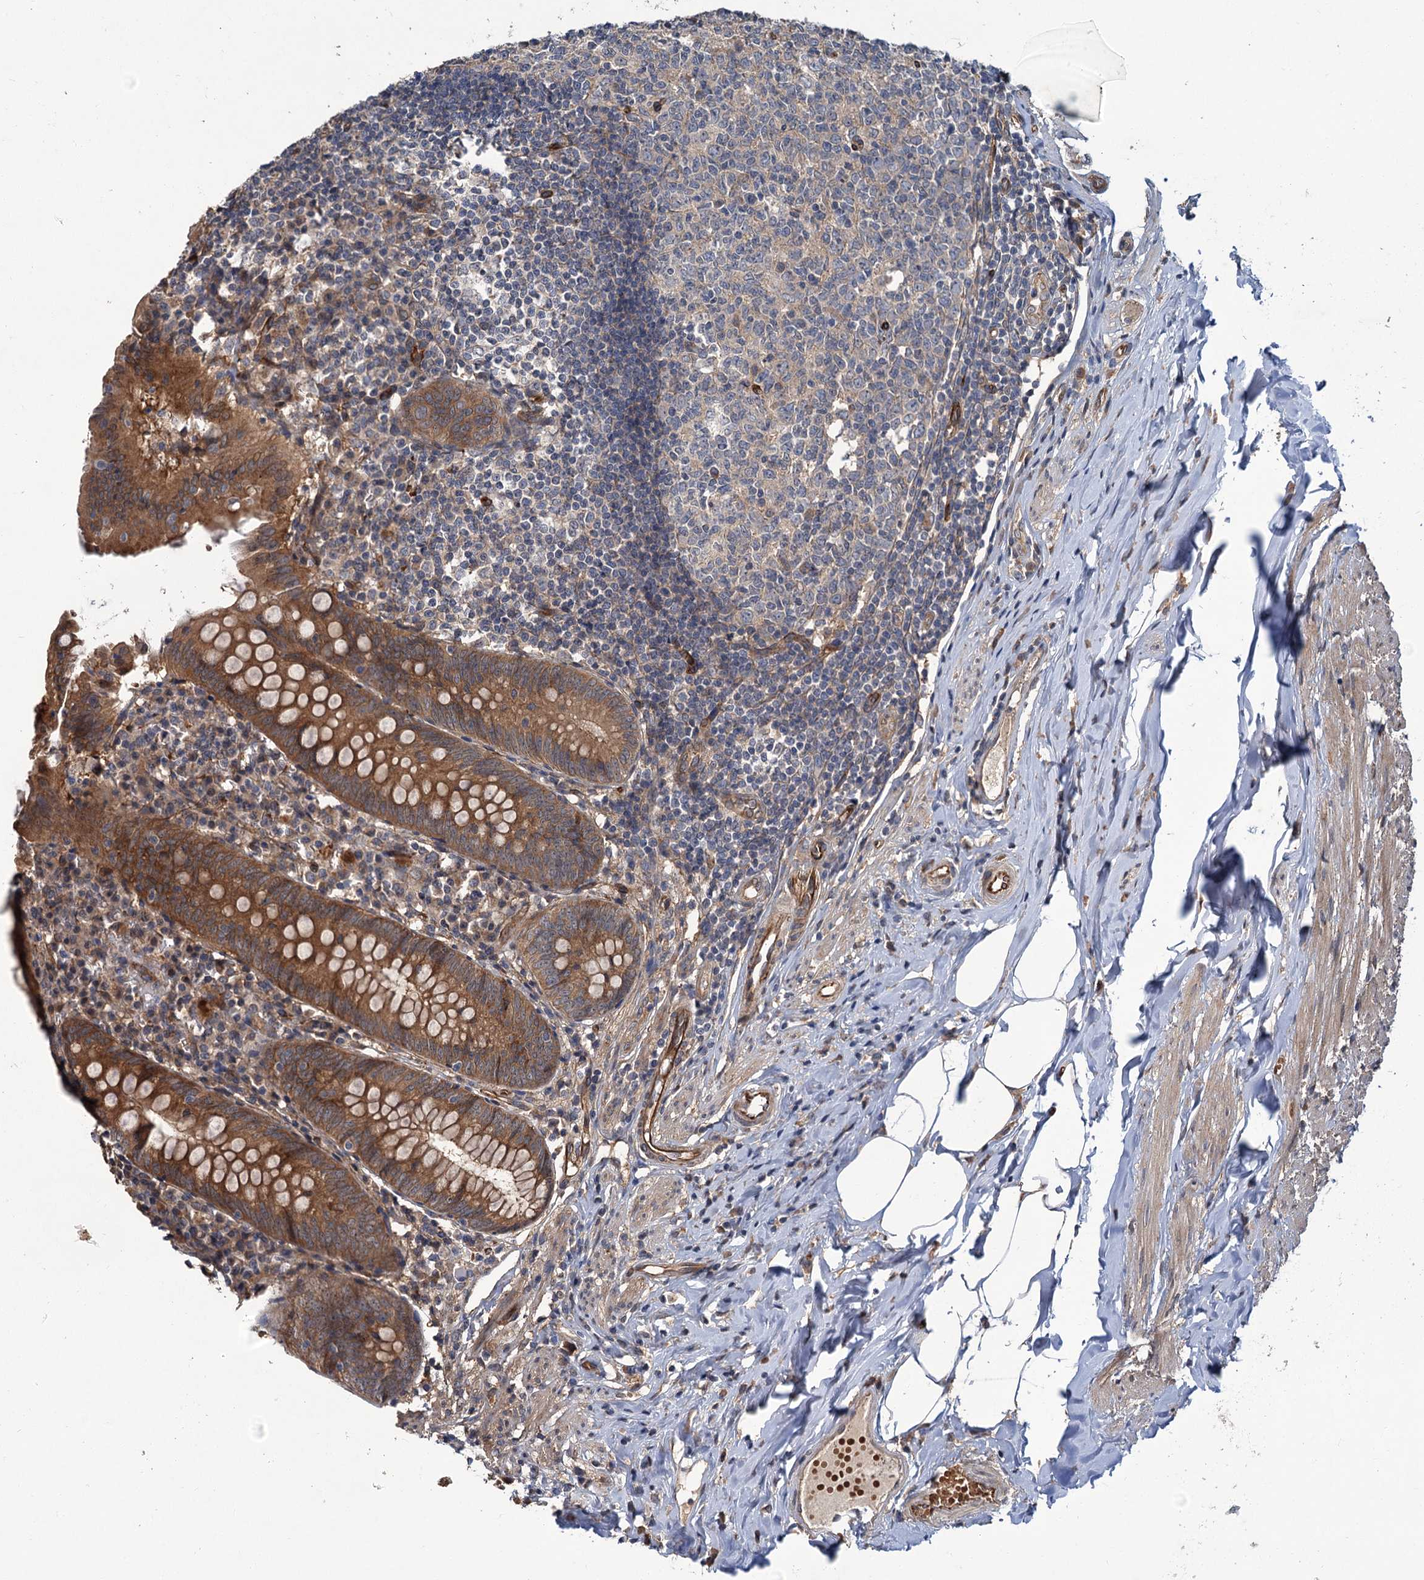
{"staining": {"intensity": "moderate", "quantity": ">75%", "location": "cytoplasmic/membranous"}, "tissue": "appendix", "cell_type": "Glandular cells", "image_type": "normal", "snomed": [{"axis": "morphology", "description": "Normal tissue, NOS"}, {"axis": "topography", "description": "Appendix"}], "caption": "Immunohistochemistry of unremarkable human appendix exhibits medium levels of moderate cytoplasmic/membranous expression in about >75% of glandular cells.", "gene": "PKN2", "patient": {"sex": "female", "age": 54}}